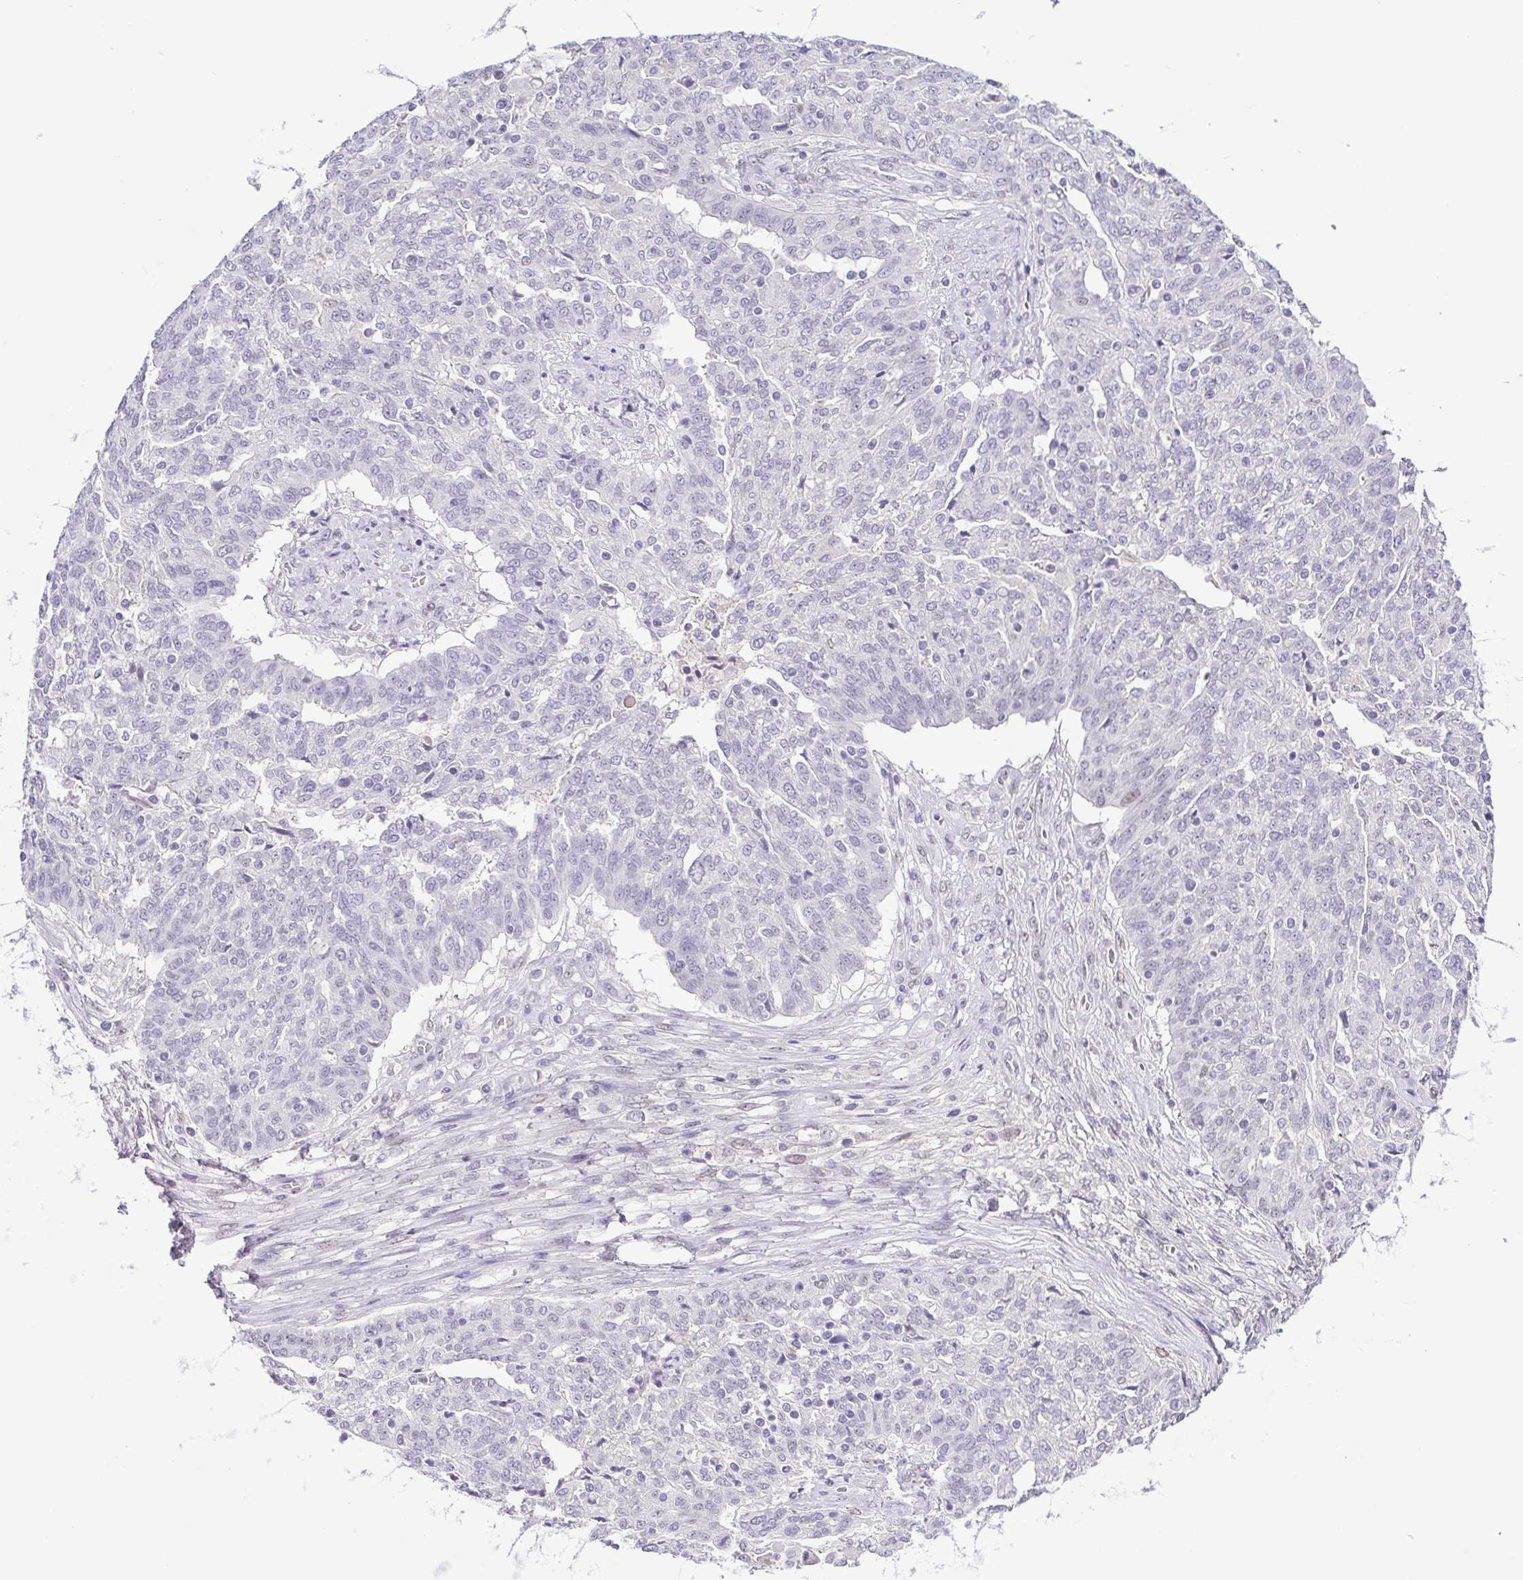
{"staining": {"intensity": "negative", "quantity": "none", "location": "none"}, "tissue": "ovarian cancer", "cell_type": "Tumor cells", "image_type": "cancer", "snomed": [{"axis": "morphology", "description": "Cystadenocarcinoma, serous, NOS"}, {"axis": "topography", "description": "Ovary"}], "caption": "Immunohistochemistry (IHC) of human ovarian cancer (serous cystadenocarcinoma) exhibits no expression in tumor cells.", "gene": "TCF3", "patient": {"sex": "female", "age": 67}}